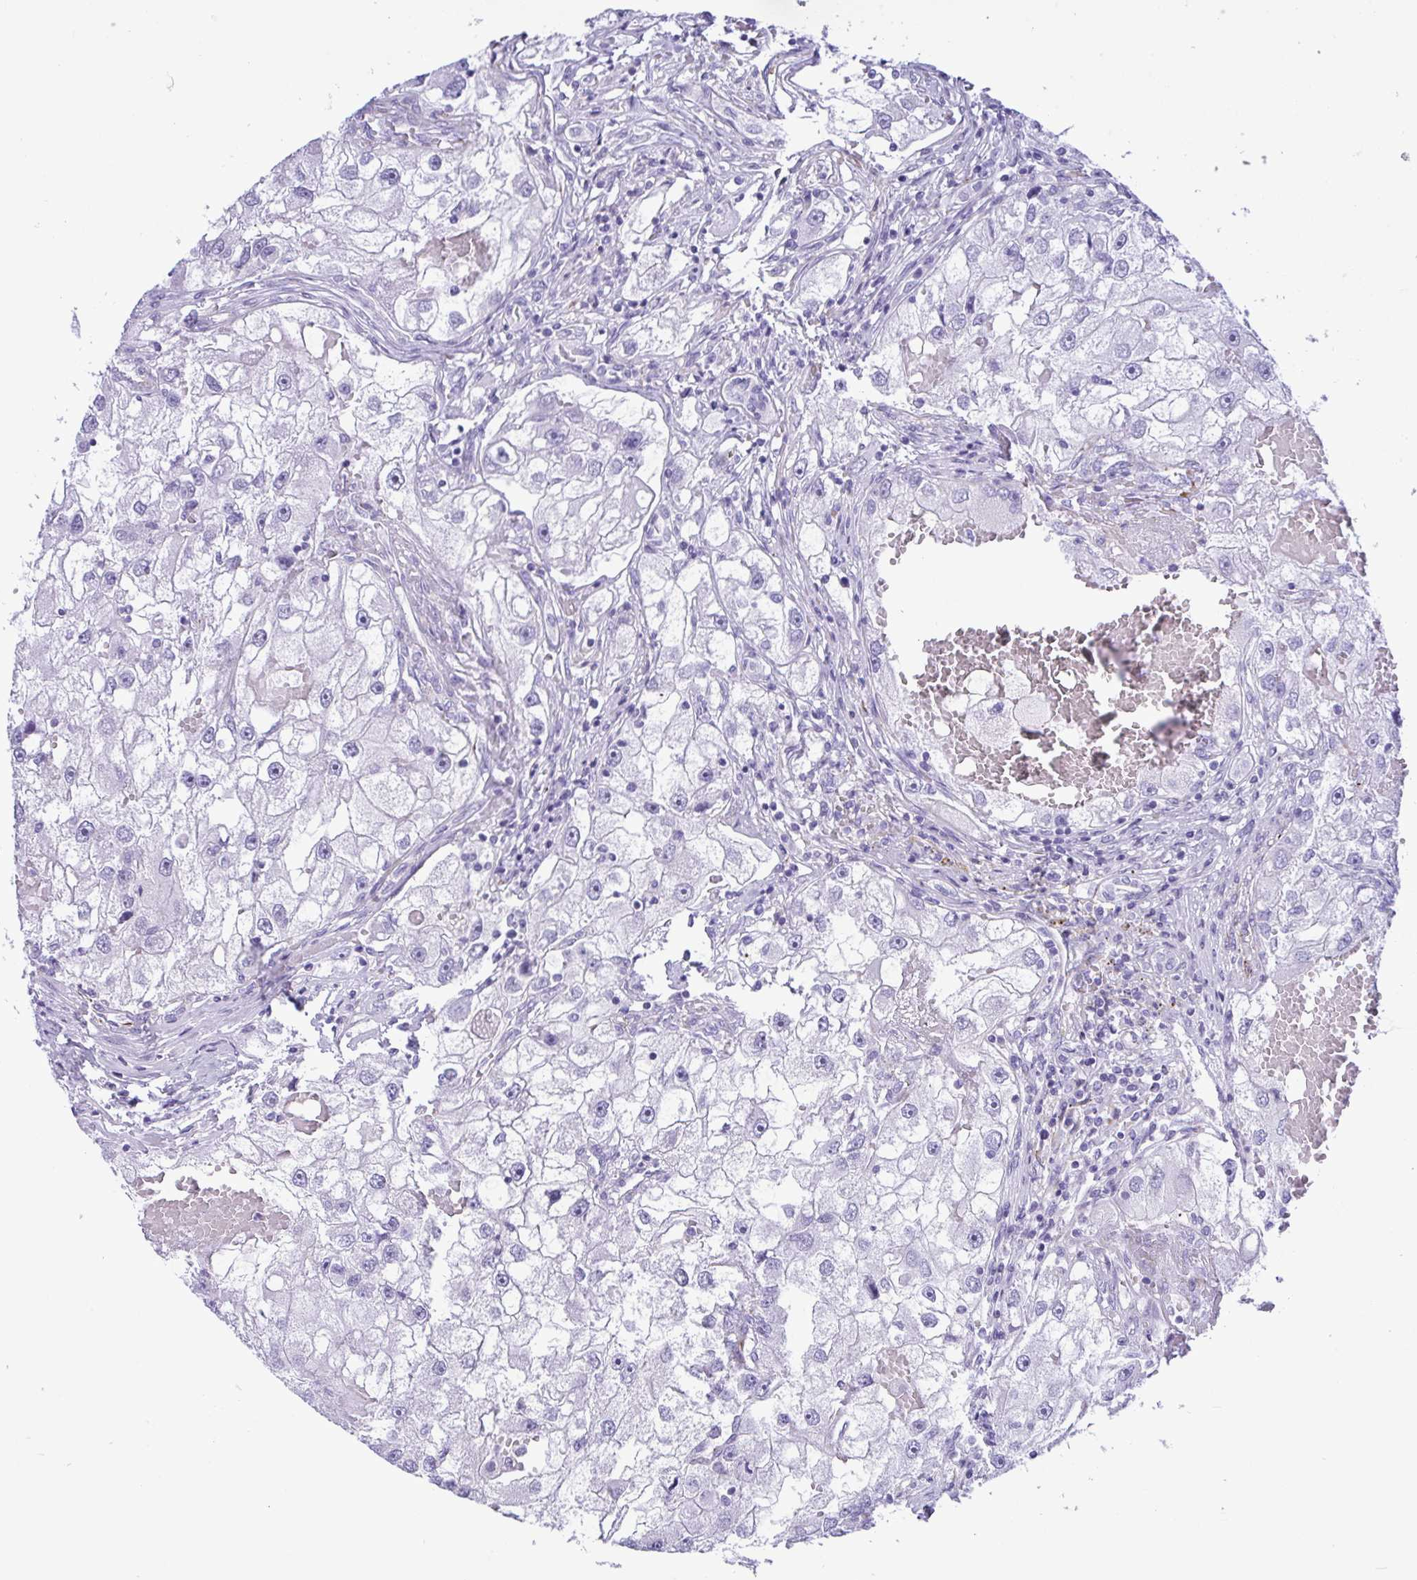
{"staining": {"intensity": "negative", "quantity": "none", "location": "none"}, "tissue": "renal cancer", "cell_type": "Tumor cells", "image_type": "cancer", "snomed": [{"axis": "morphology", "description": "Adenocarcinoma, NOS"}, {"axis": "topography", "description": "Kidney"}], "caption": "A photomicrograph of renal cancer (adenocarcinoma) stained for a protein exhibits no brown staining in tumor cells.", "gene": "SMAD5", "patient": {"sex": "male", "age": 63}}